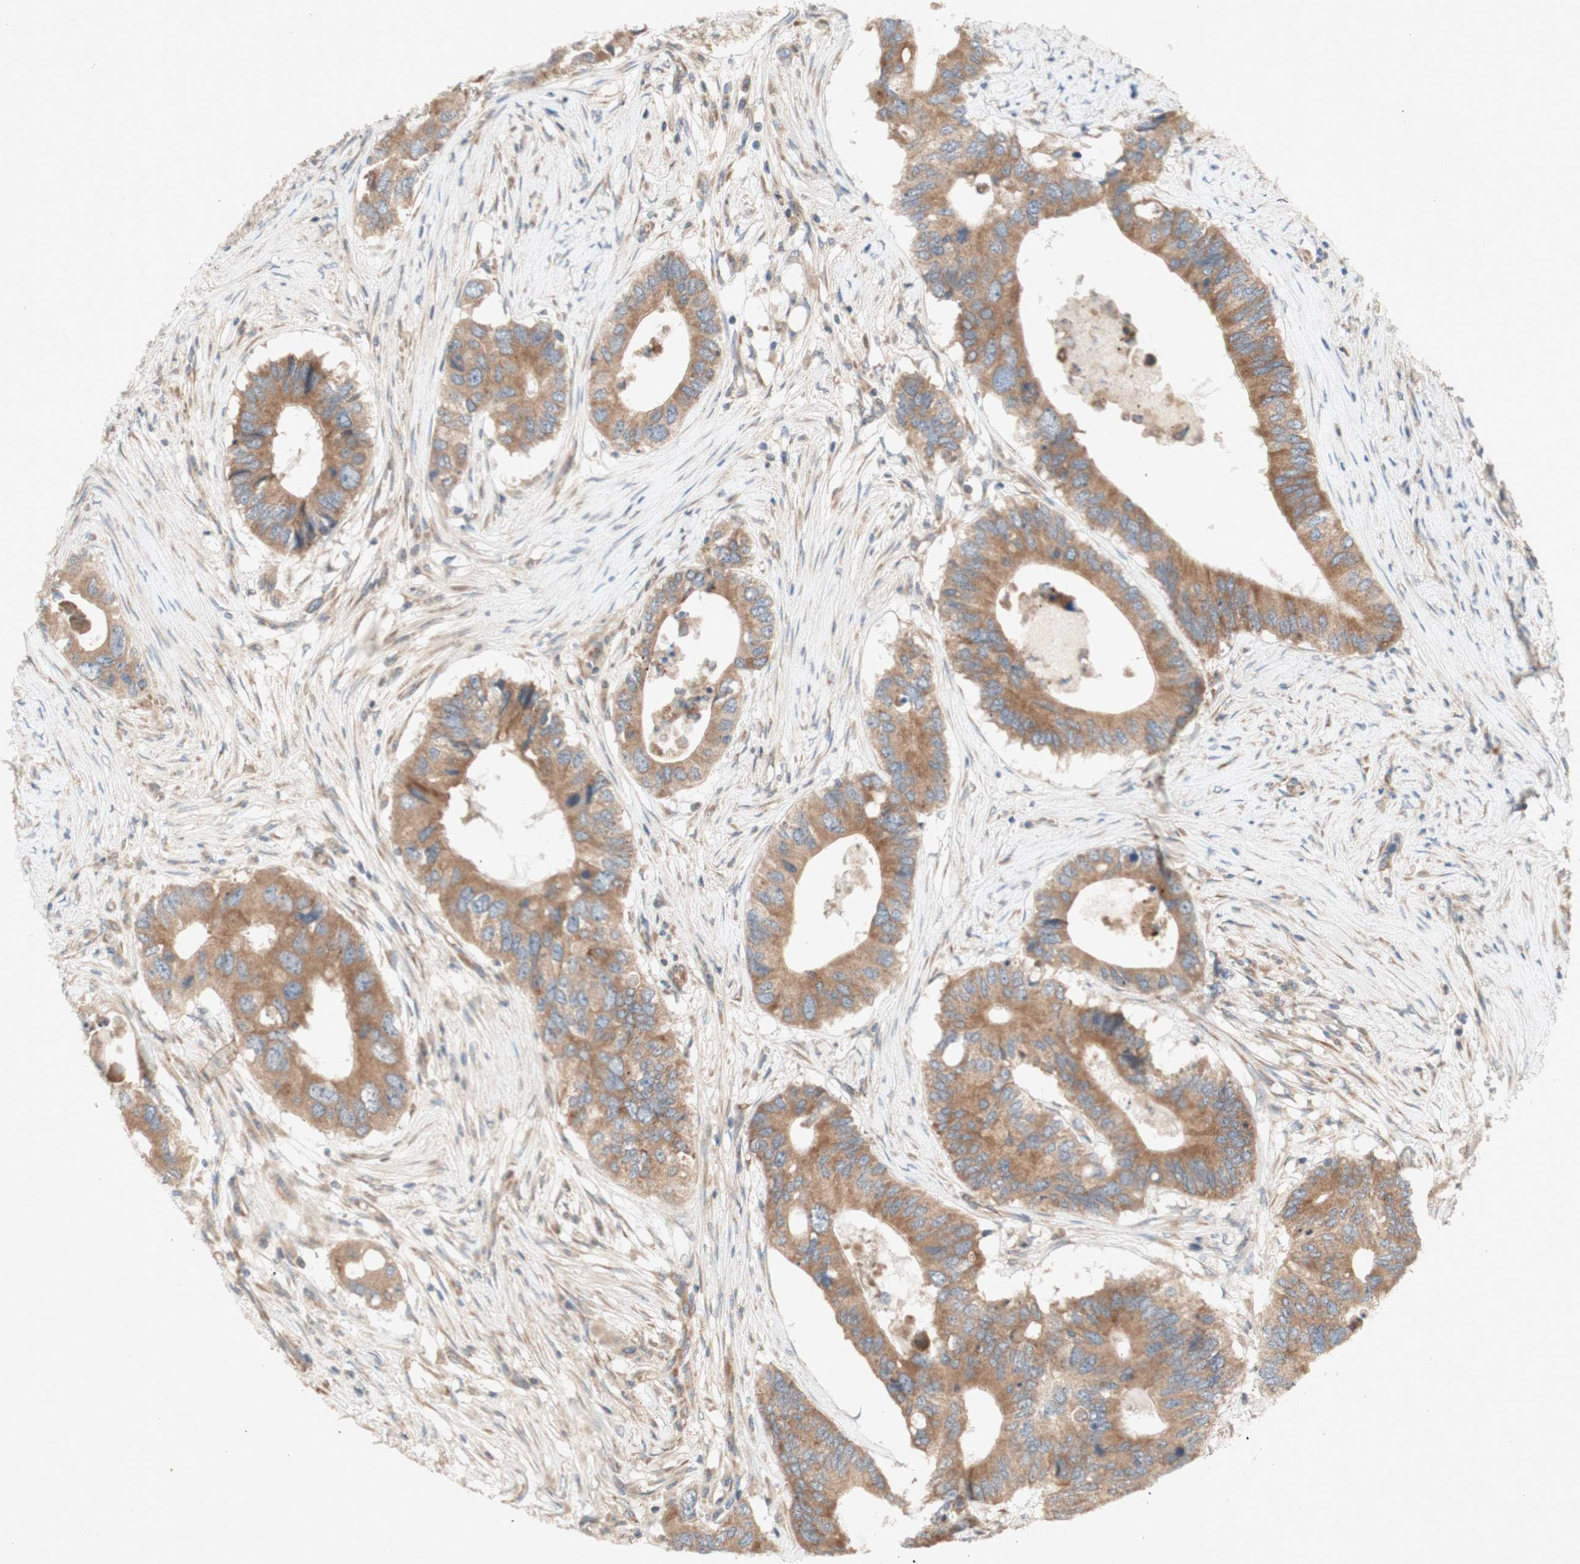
{"staining": {"intensity": "moderate", "quantity": ">75%", "location": "cytoplasmic/membranous"}, "tissue": "colorectal cancer", "cell_type": "Tumor cells", "image_type": "cancer", "snomed": [{"axis": "morphology", "description": "Adenocarcinoma, NOS"}, {"axis": "topography", "description": "Colon"}], "caption": "This micrograph shows adenocarcinoma (colorectal) stained with IHC to label a protein in brown. The cytoplasmic/membranous of tumor cells show moderate positivity for the protein. Nuclei are counter-stained blue.", "gene": "SOCS2", "patient": {"sex": "male", "age": 71}}